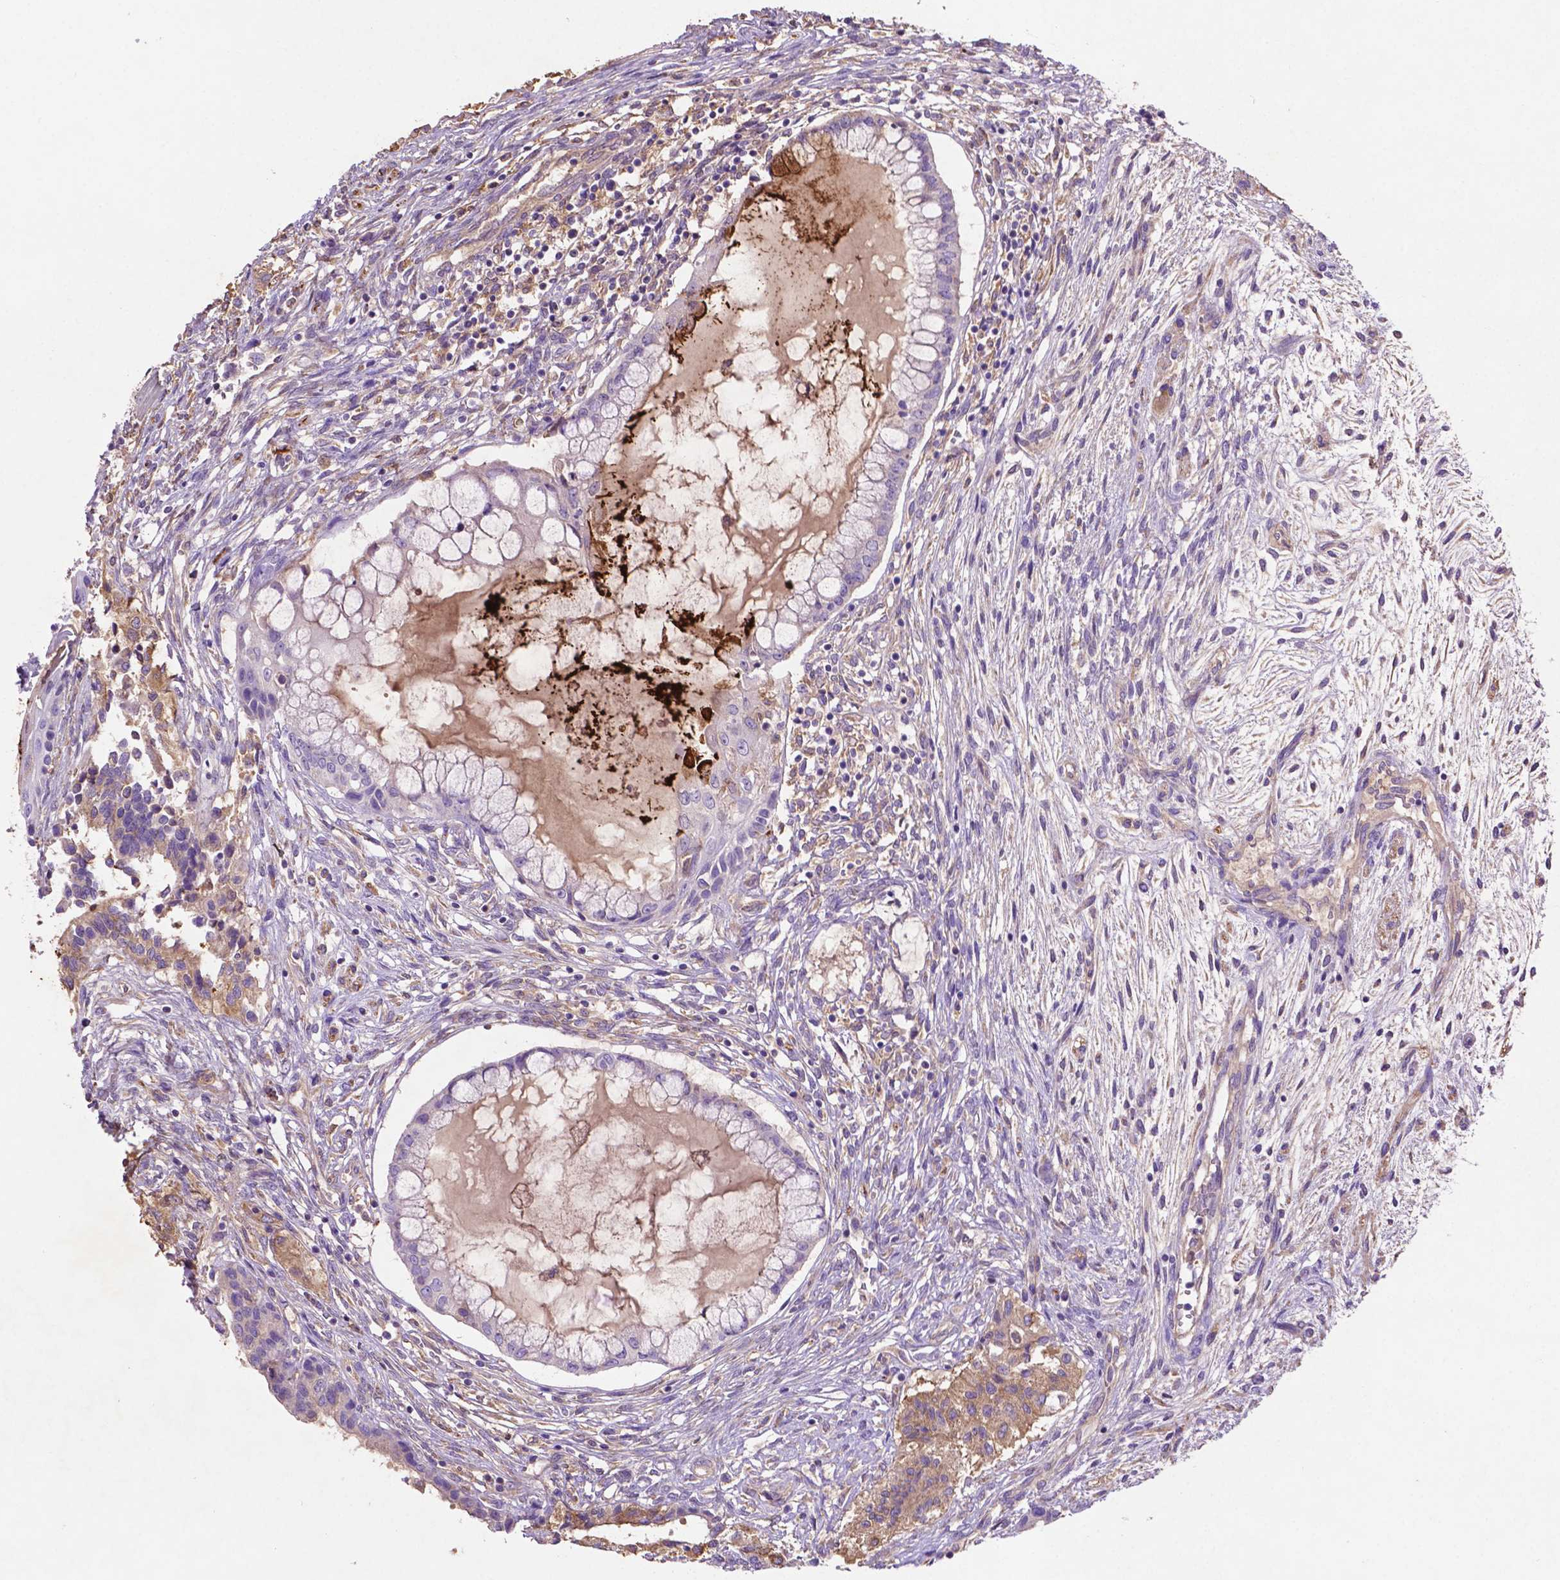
{"staining": {"intensity": "weak", "quantity": "<25%", "location": "cytoplasmic/membranous"}, "tissue": "testis cancer", "cell_type": "Tumor cells", "image_type": "cancer", "snomed": [{"axis": "morphology", "description": "Carcinoma, Embryonal, NOS"}, {"axis": "topography", "description": "Testis"}], "caption": "Immunohistochemistry (IHC) of testis embryonal carcinoma shows no staining in tumor cells.", "gene": "GDPD5", "patient": {"sex": "male", "age": 37}}